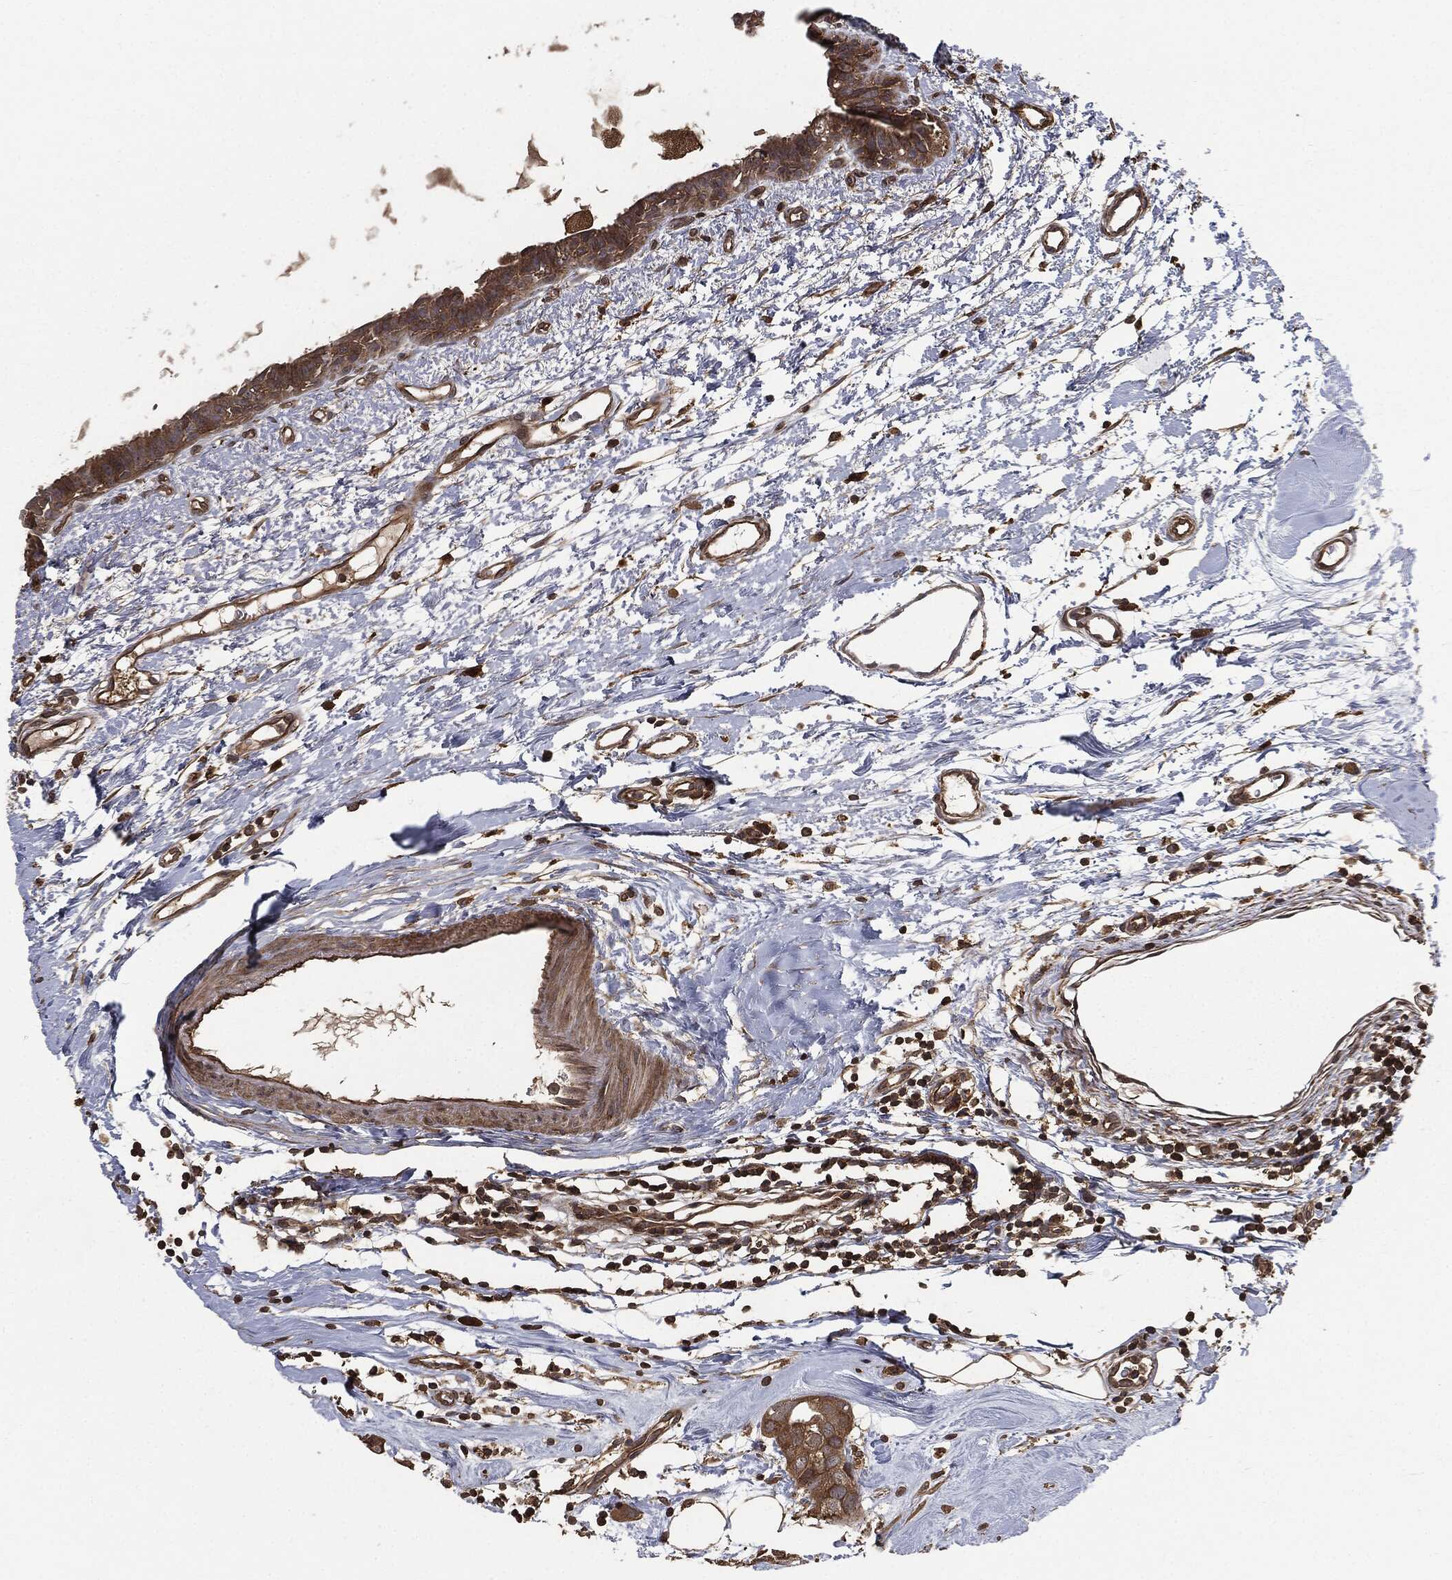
{"staining": {"intensity": "moderate", "quantity": ">75%", "location": "cytoplasmic/membranous"}, "tissue": "breast cancer", "cell_type": "Tumor cells", "image_type": "cancer", "snomed": [{"axis": "morphology", "description": "Normal tissue, NOS"}, {"axis": "morphology", "description": "Duct carcinoma"}, {"axis": "topography", "description": "Breast"}], "caption": "This is an image of IHC staining of breast cancer (infiltrating ductal carcinoma), which shows moderate positivity in the cytoplasmic/membranous of tumor cells.", "gene": "ERBIN", "patient": {"sex": "female", "age": 40}}